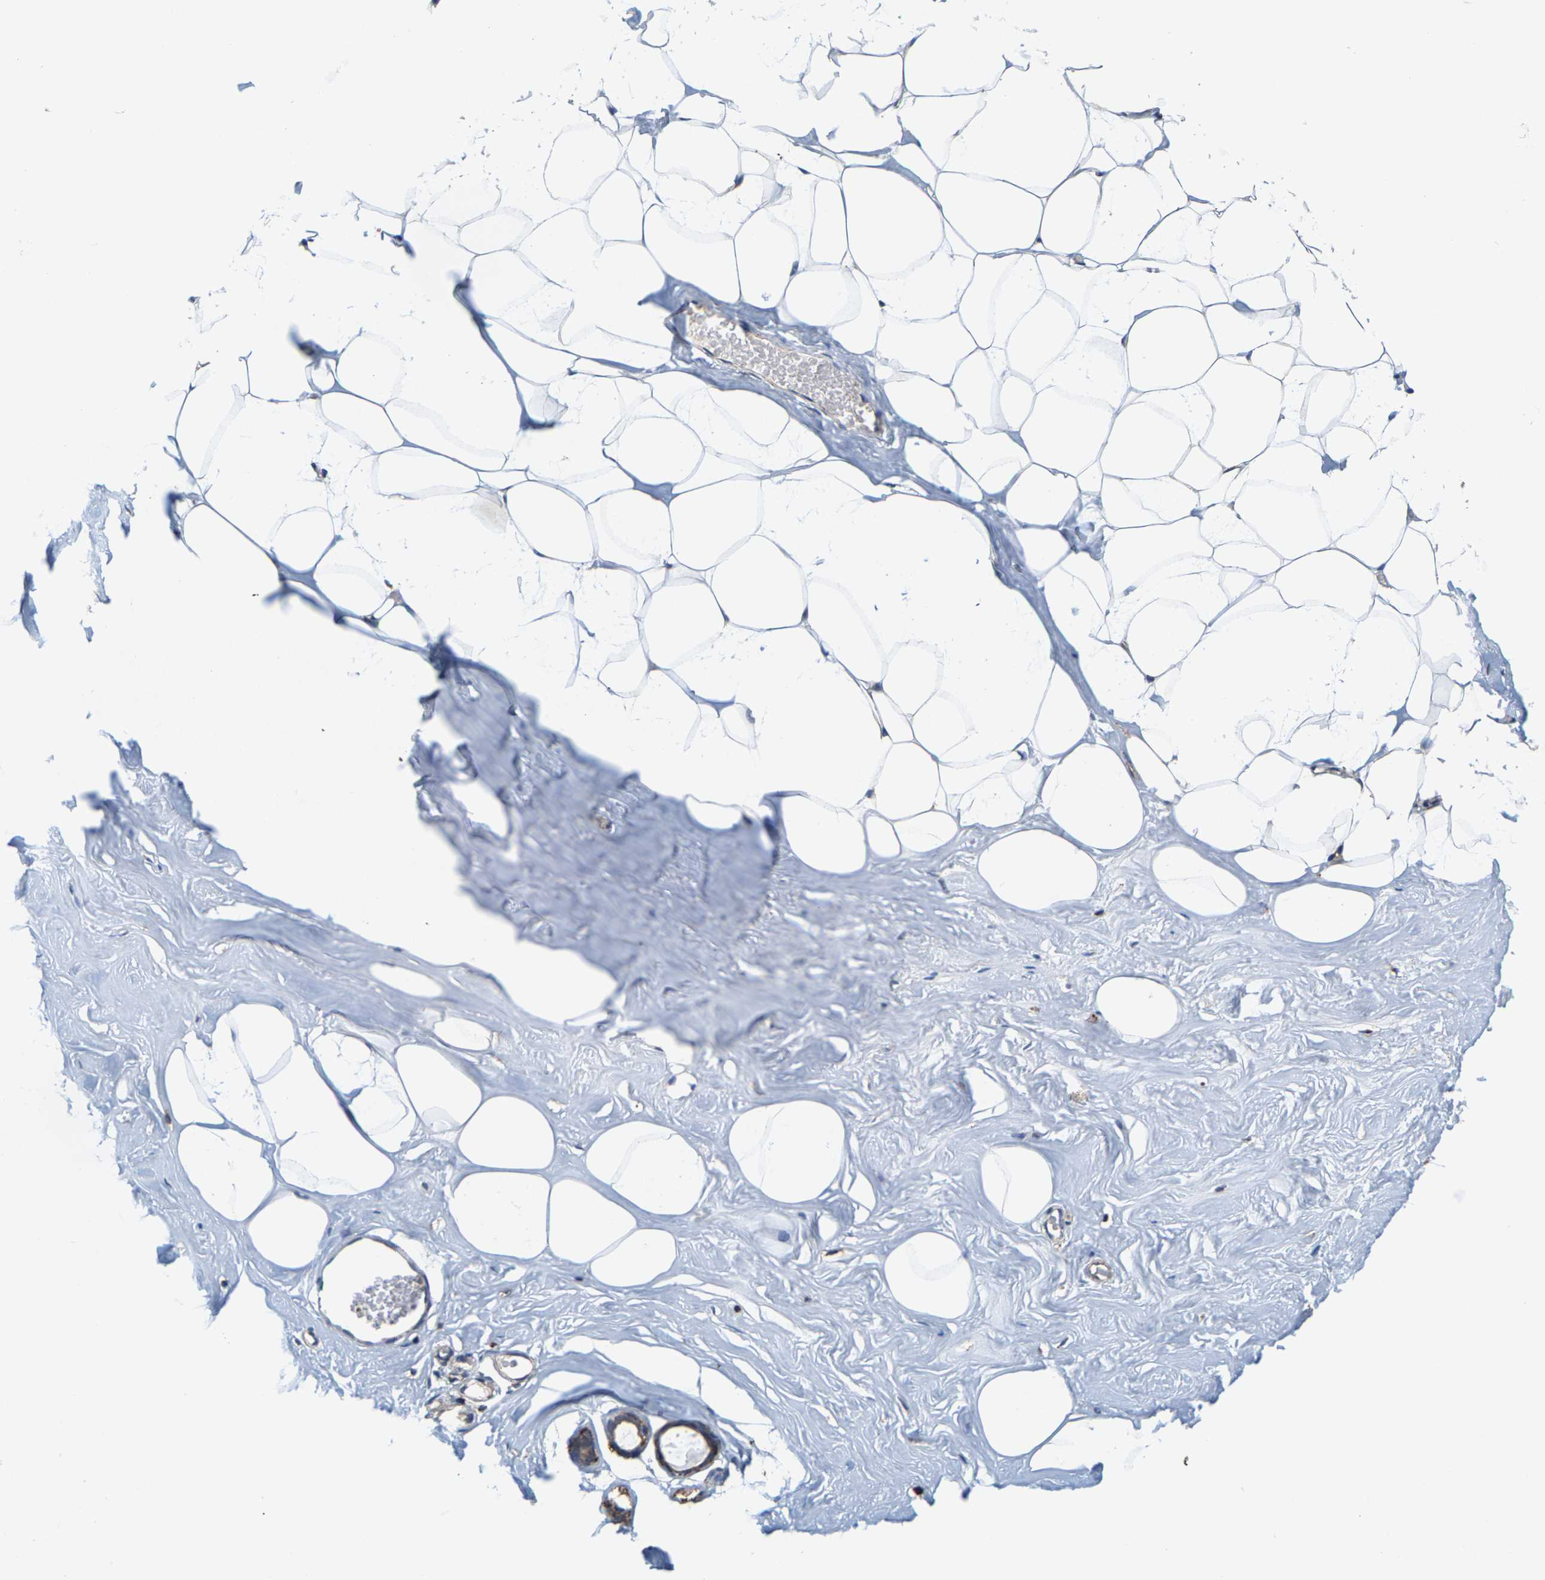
{"staining": {"intensity": "moderate", "quantity": "<25%", "location": "cytoplasmic/membranous"}, "tissue": "adipose tissue", "cell_type": "Adipocytes", "image_type": "normal", "snomed": [{"axis": "morphology", "description": "Normal tissue, NOS"}, {"axis": "morphology", "description": "Fibrosis, NOS"}, {"axis": "topography", "description": "Breast"}, {"axis": "topography", "description": "Adipose tissue"}], "caption": "Immunohistochemistry (IHC) of normal human adipose tissue demonstrates low levels of moderate cytoplasmic/membranous expression in about <25% of adipocytes. (Brightfield microscopy of DAB IHC at high magnification).", "gene": "SHMT2", "patient": {"sex": "female", "age": 39}}